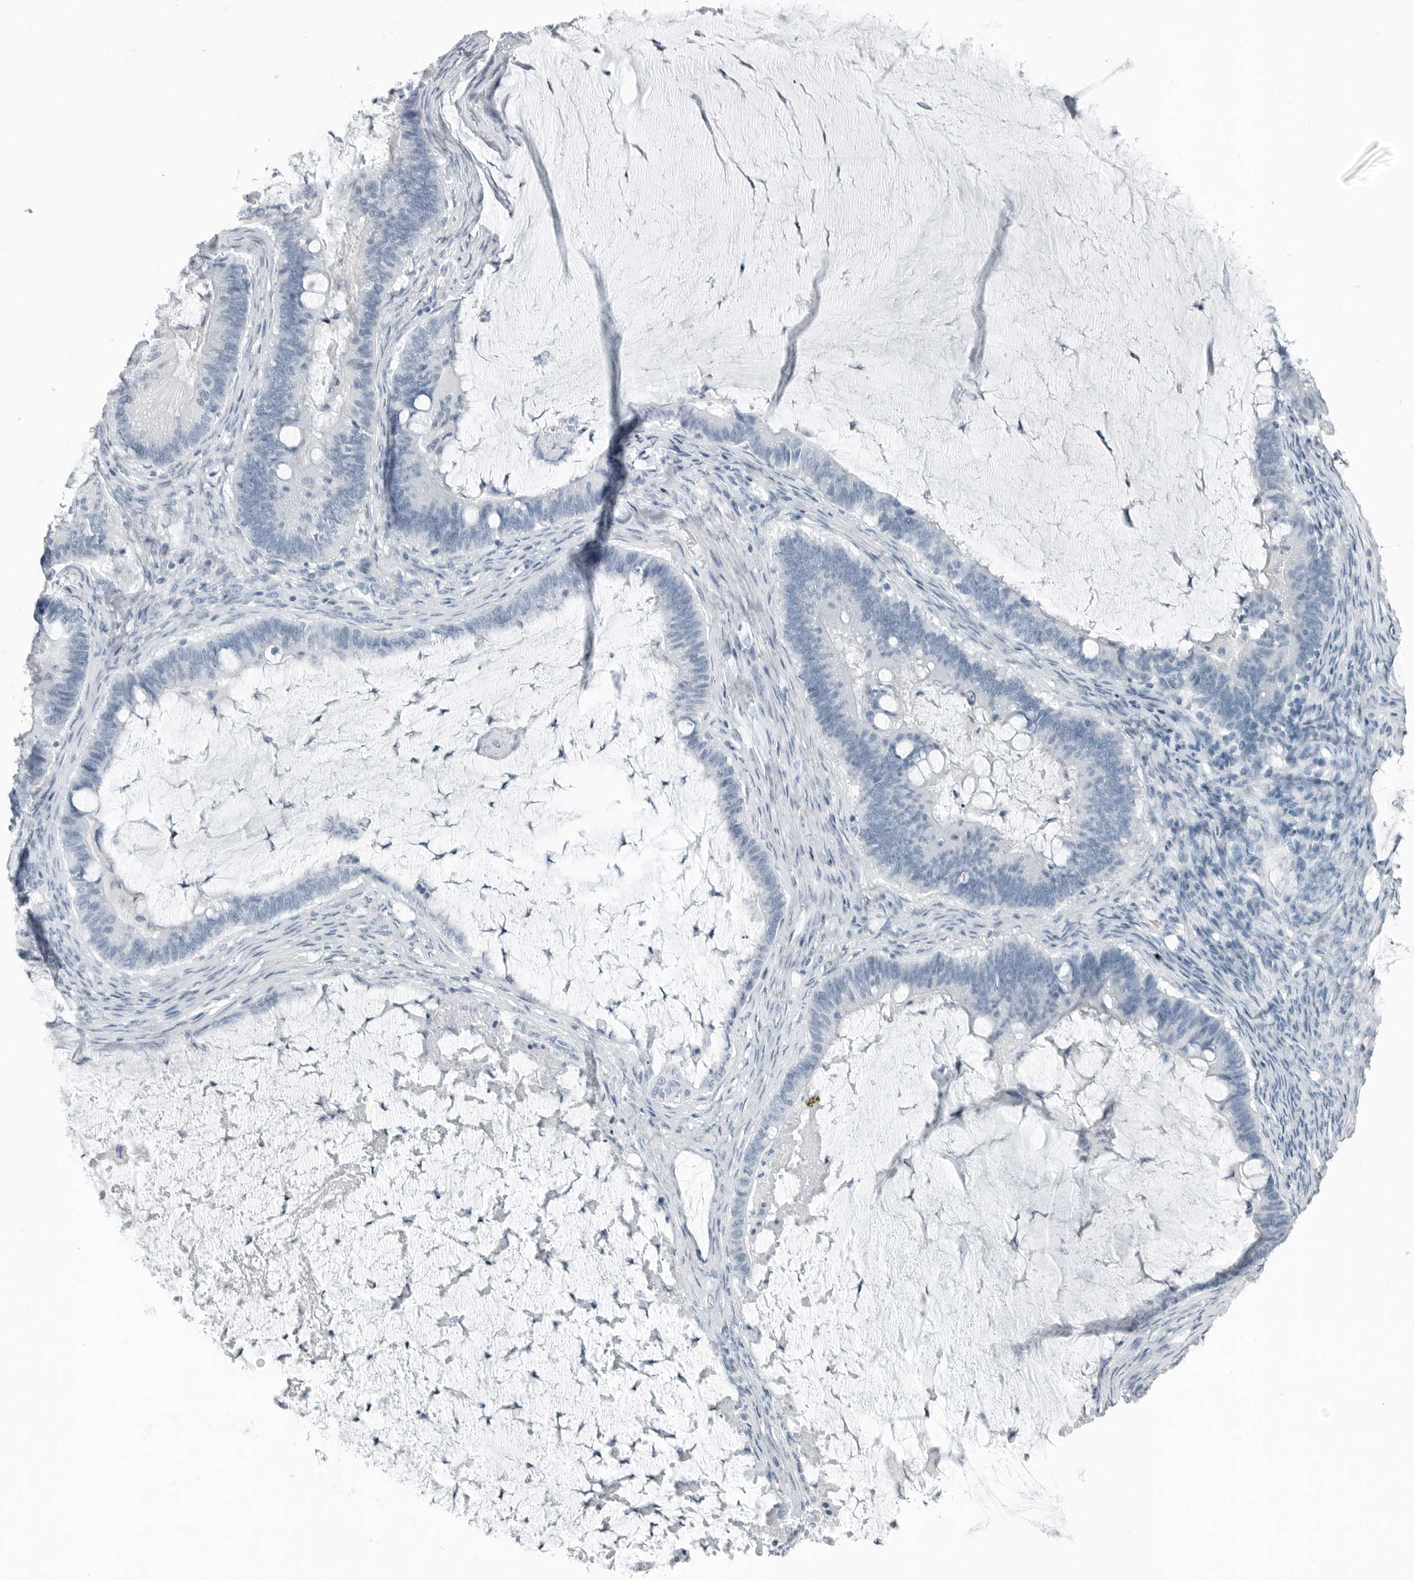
{"staining": {"intensity": "negative", "quantity": "none", "location": "none"}, "tissue": "ovarian cancer", "cell_type": "Tumor cells", "image_type": "cancer", "snomed": [{"axis": "morphology", "description": "Cystadenocarcinoma, mucinous, NOS"}, {"axis": "topography", "description": "Ovary"}], "caption": "An image of human mucinous cystadenocarcinoma (ovarian) is negative for staining in tumor cells. (DAB (3,3'-diaminobenzidine) IHC visualized using brightfield microscopy, high magnification).", "gene": "FABP6", "patient": {"sex": "female", "age": 61}}